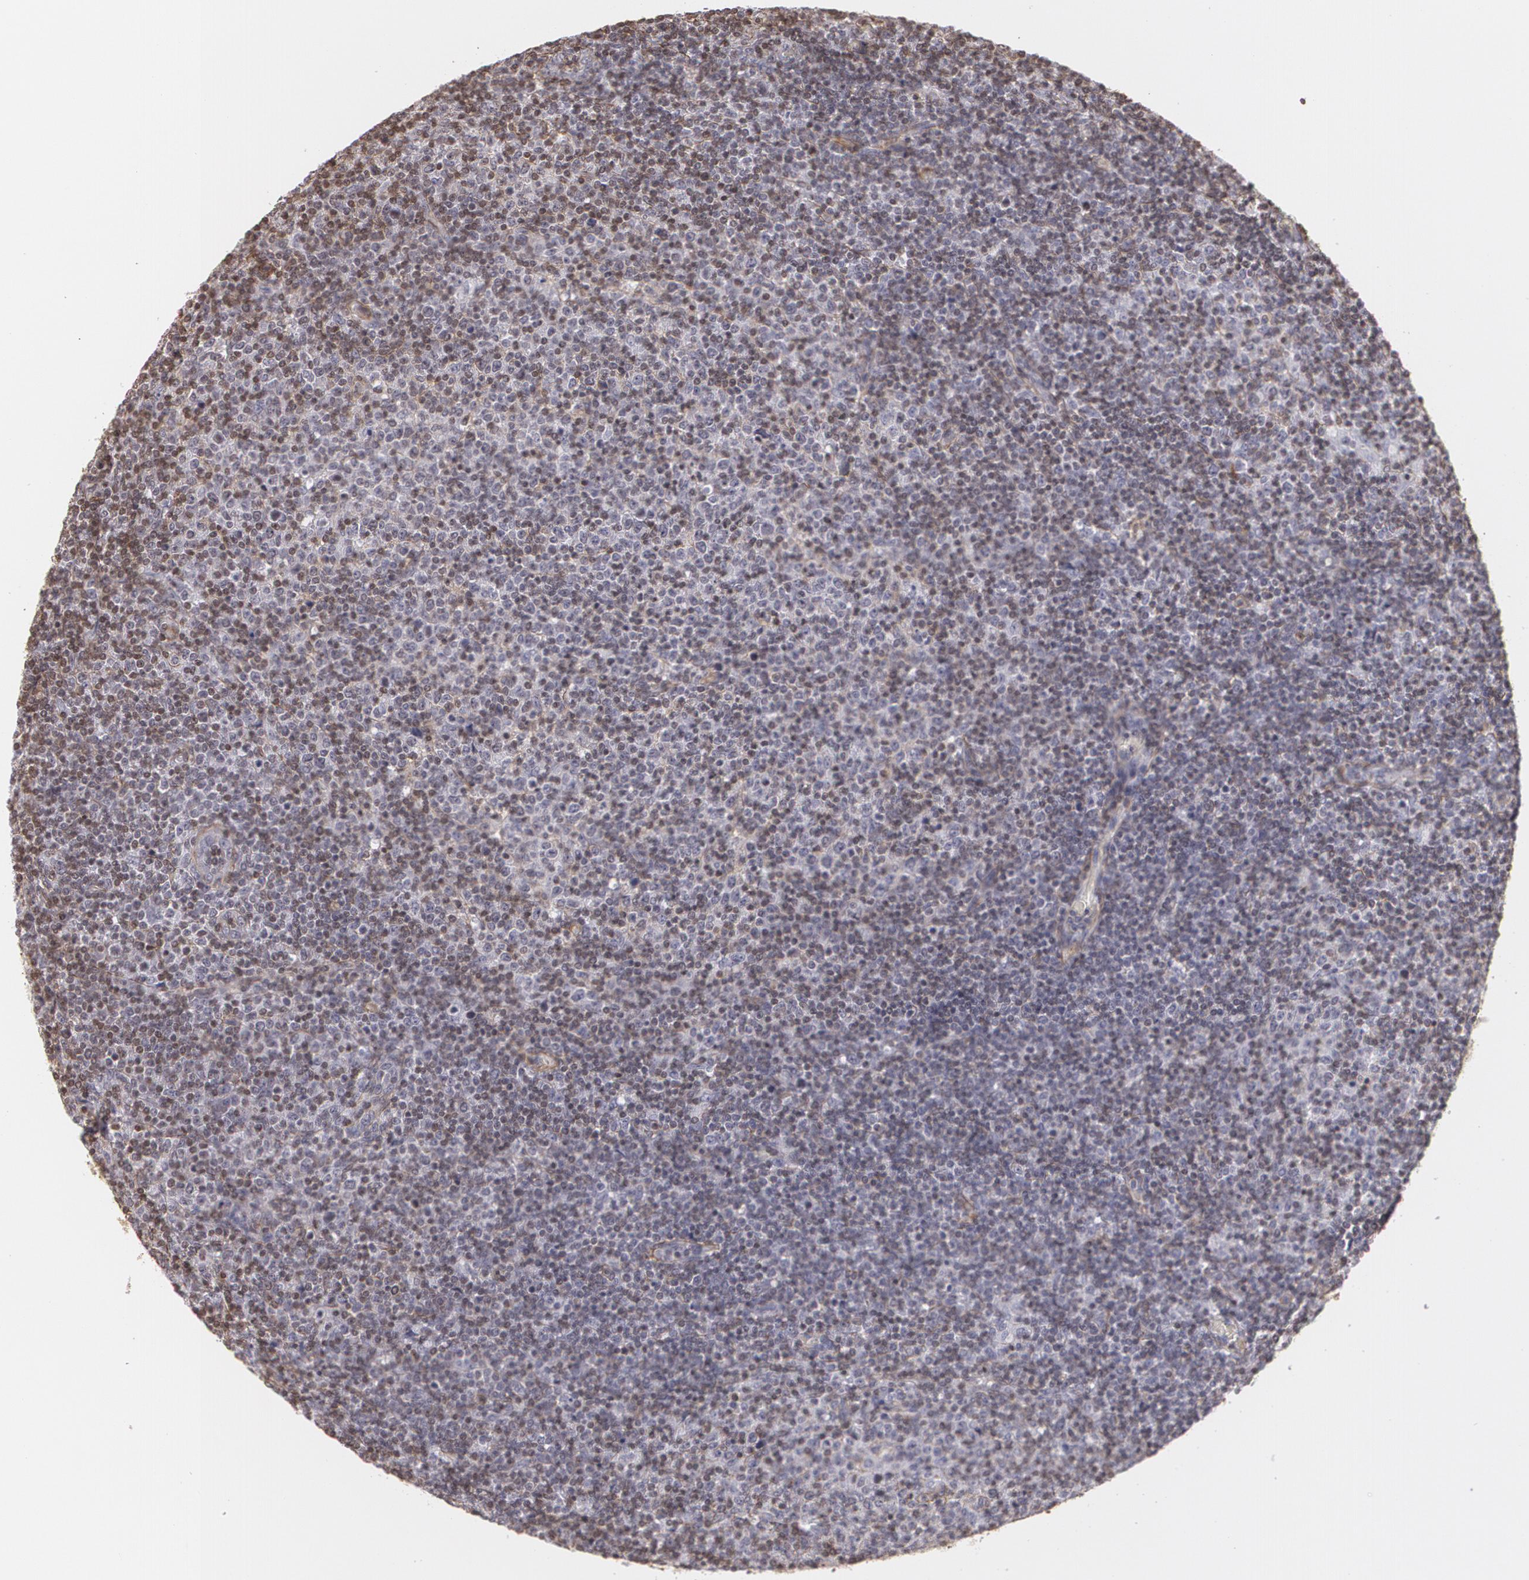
{"staining": {"intensity": "weak", "quantity": "<25%", "location": "cytoplasmic/membranous"}, "tissue": "lymphoma", "cell_type": "Tumor cells", "image_type": "cancer", "snomed": [{"axis": "morphology", "description": "Malignant lymphoma, non-Hodgkin's type, Low grade"}, {"axis": "topography", "description": "Lymph node"}], "caption": "The photomicrograph reveals no significant expression in tumor cells of low-grade malignant lymphoma, non-Hodgkin's type. (DAB IHC with hematoxylin counter stain).", "gene": "VAMP1", "patient": {"sex": "male", "age": 70}}